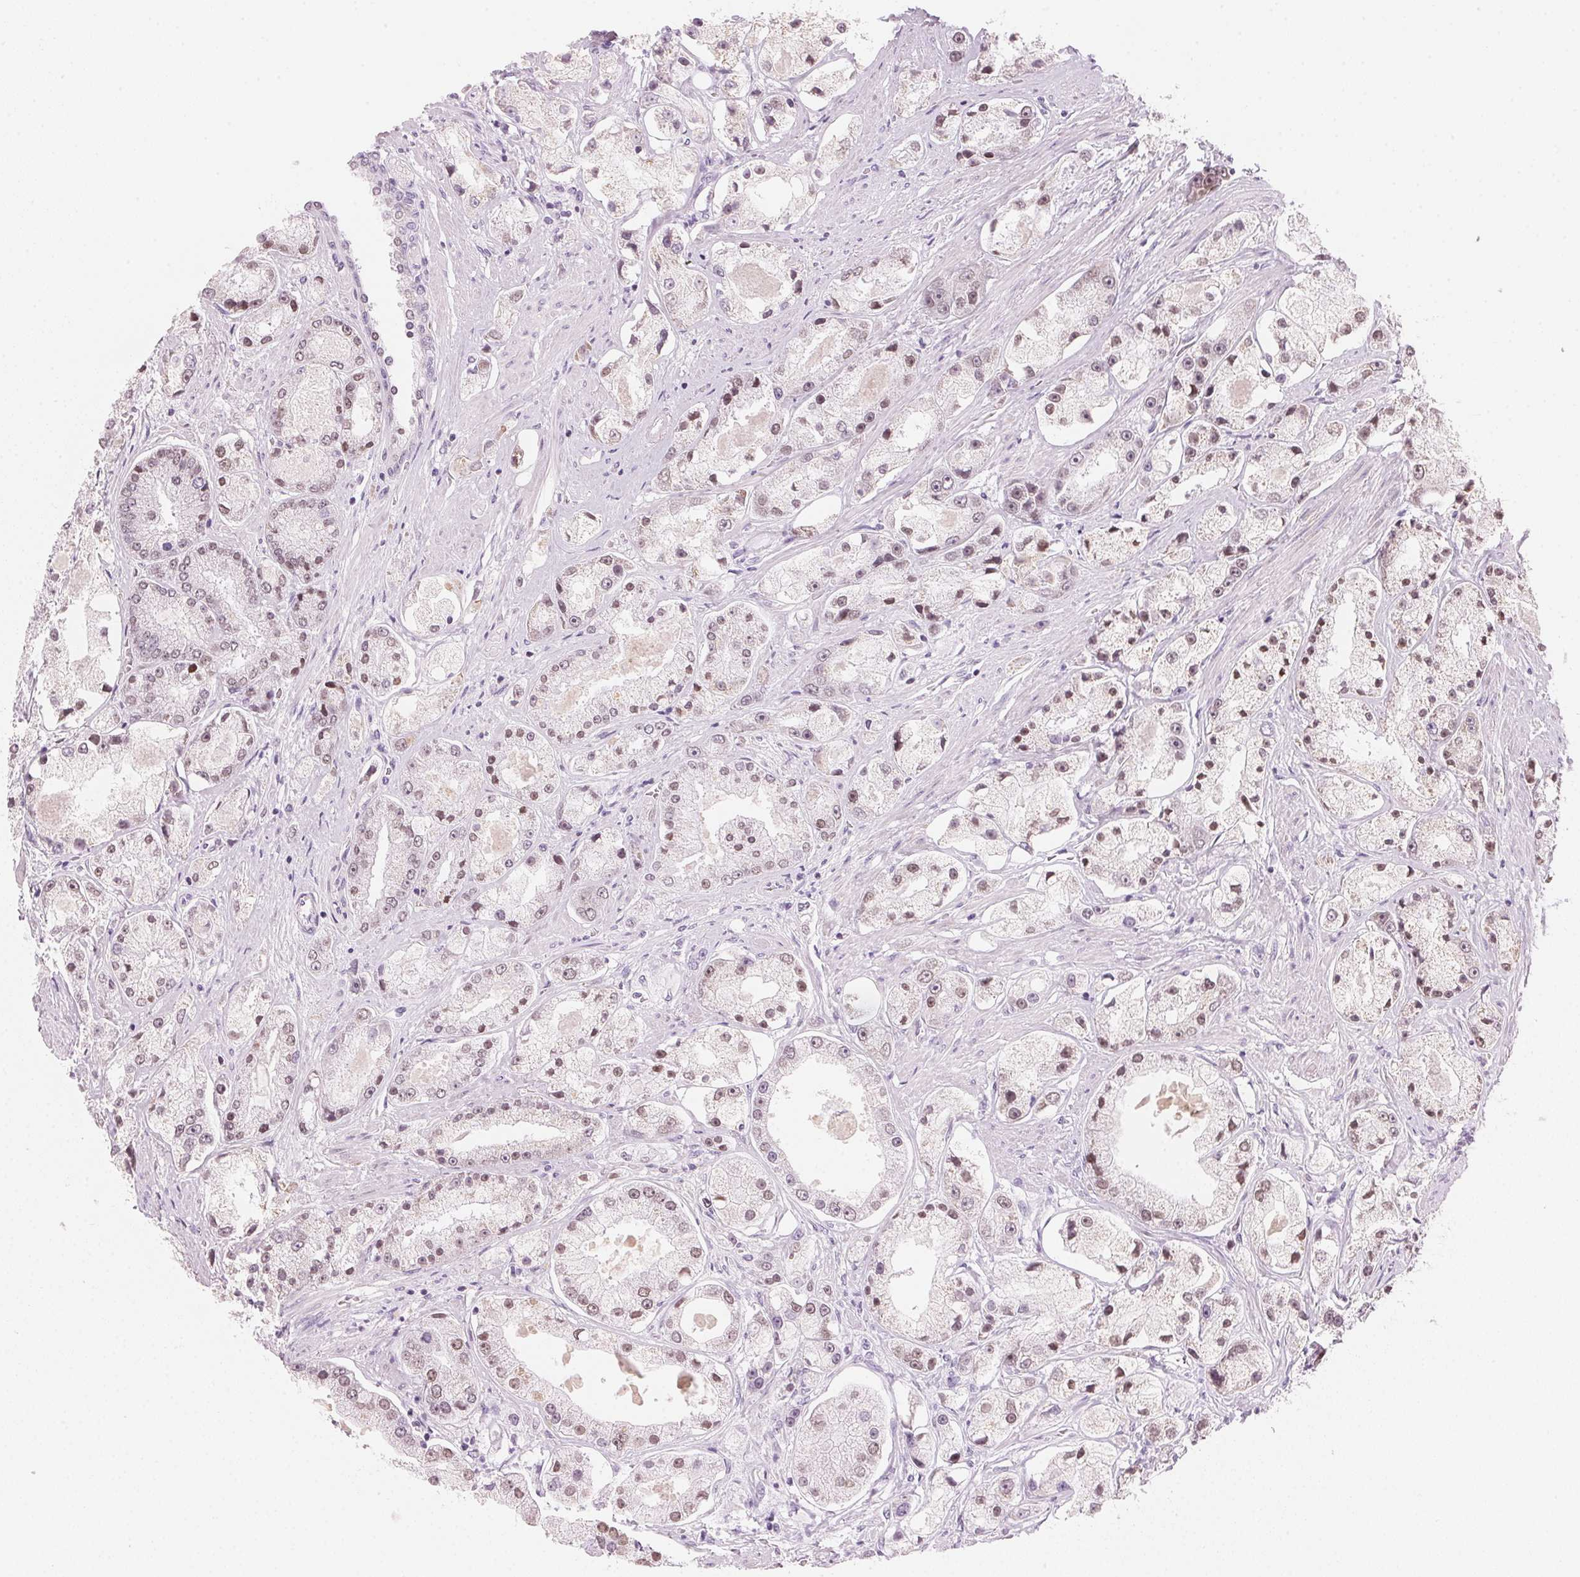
{"staining": {"intensity": "moderate", "quantity": "25%-75%", "location": "nuclear"}, "tissue": "prostate cancer", "cell_type": "Tumor cells", "image_type": "cancer", "snomed": [{"axis": "morphology", "description": "Adenocarcinoma, High grade"}, {"axis": "topography", "description": "Prostate"}], "caption": "Tumor cells demonstrate moderate nuclear staining in approximately 25%-75% of cells in adenocarcinoma (high-grade) (prostate).", "gene": "HOXB13", "patient": {"sex": "male", "age": 67}}